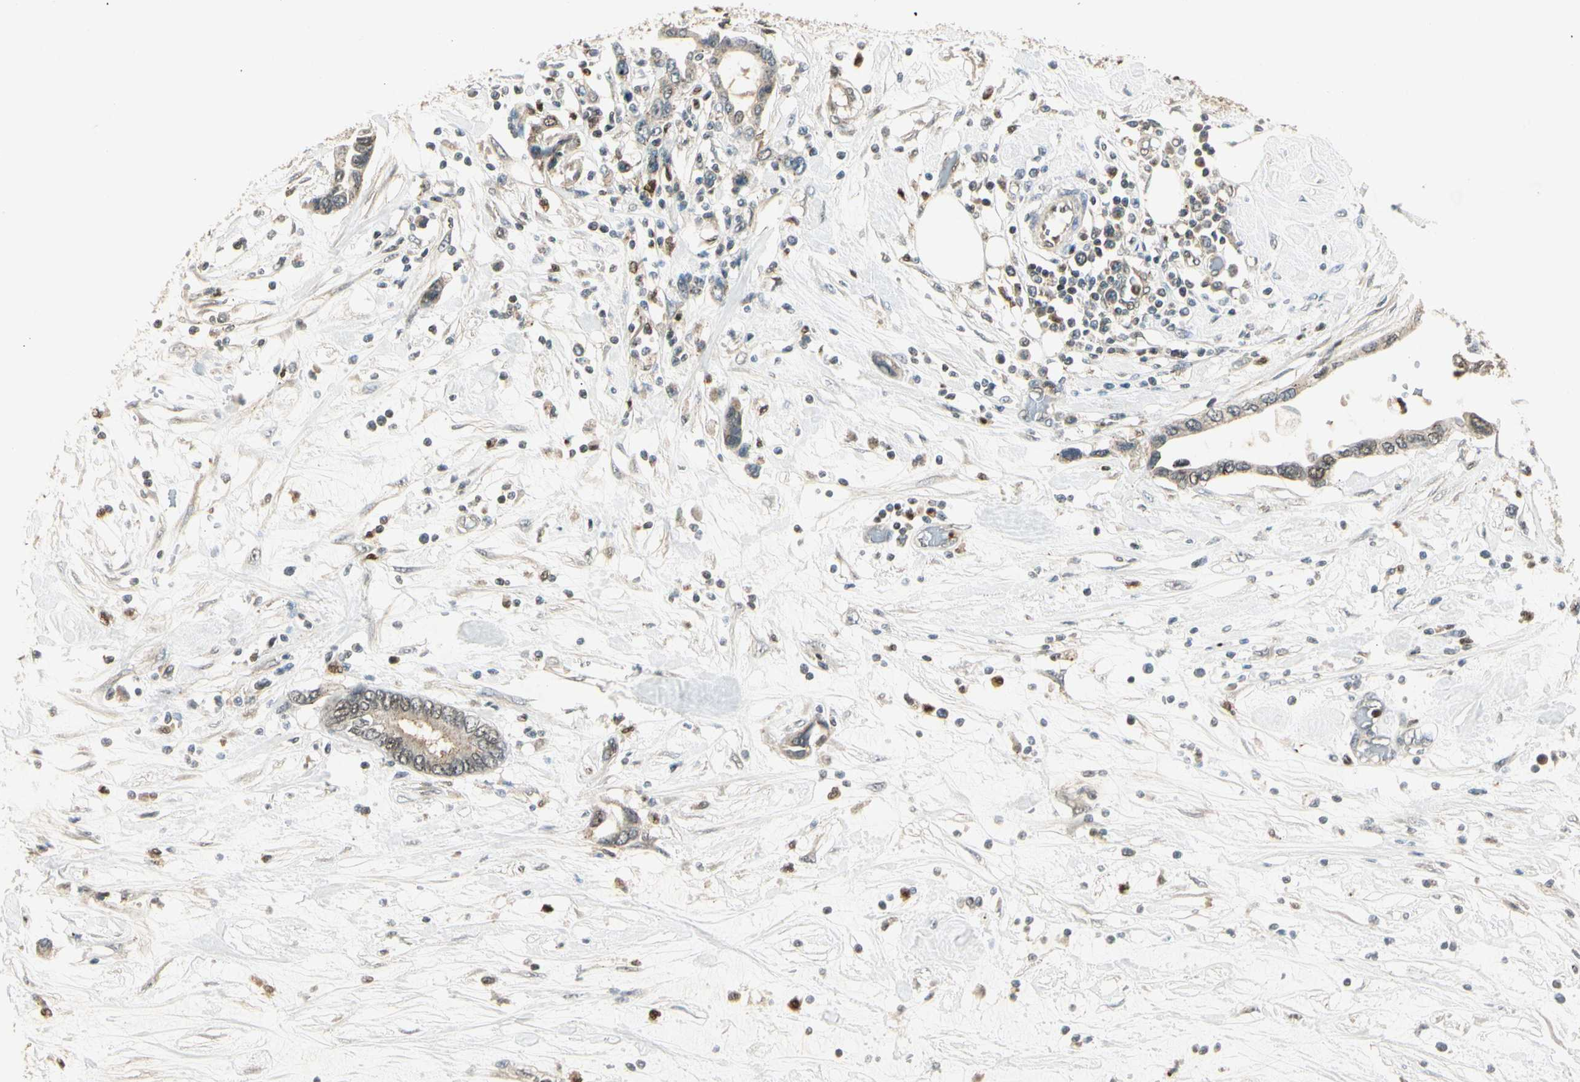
{"staining": {"intensity": "weak", "quantity": "<25%", "location": "cytoplasmic/membranous"}, "tissue": "pancreatic cancer", "cell_type": "Tumor cells", "image_type": "cancer", "snomed": [{"axis": "morphology", "description": "Adenocarcinoma, NOS"}, {"axis": "topography", "description": "Pancreas"}], "caption": "IHC of pancreatic adenocarcinoma displays no expression in tumor cells.", "gene": "LTA4H", "patient": {"sex": "female", "age": 57}}